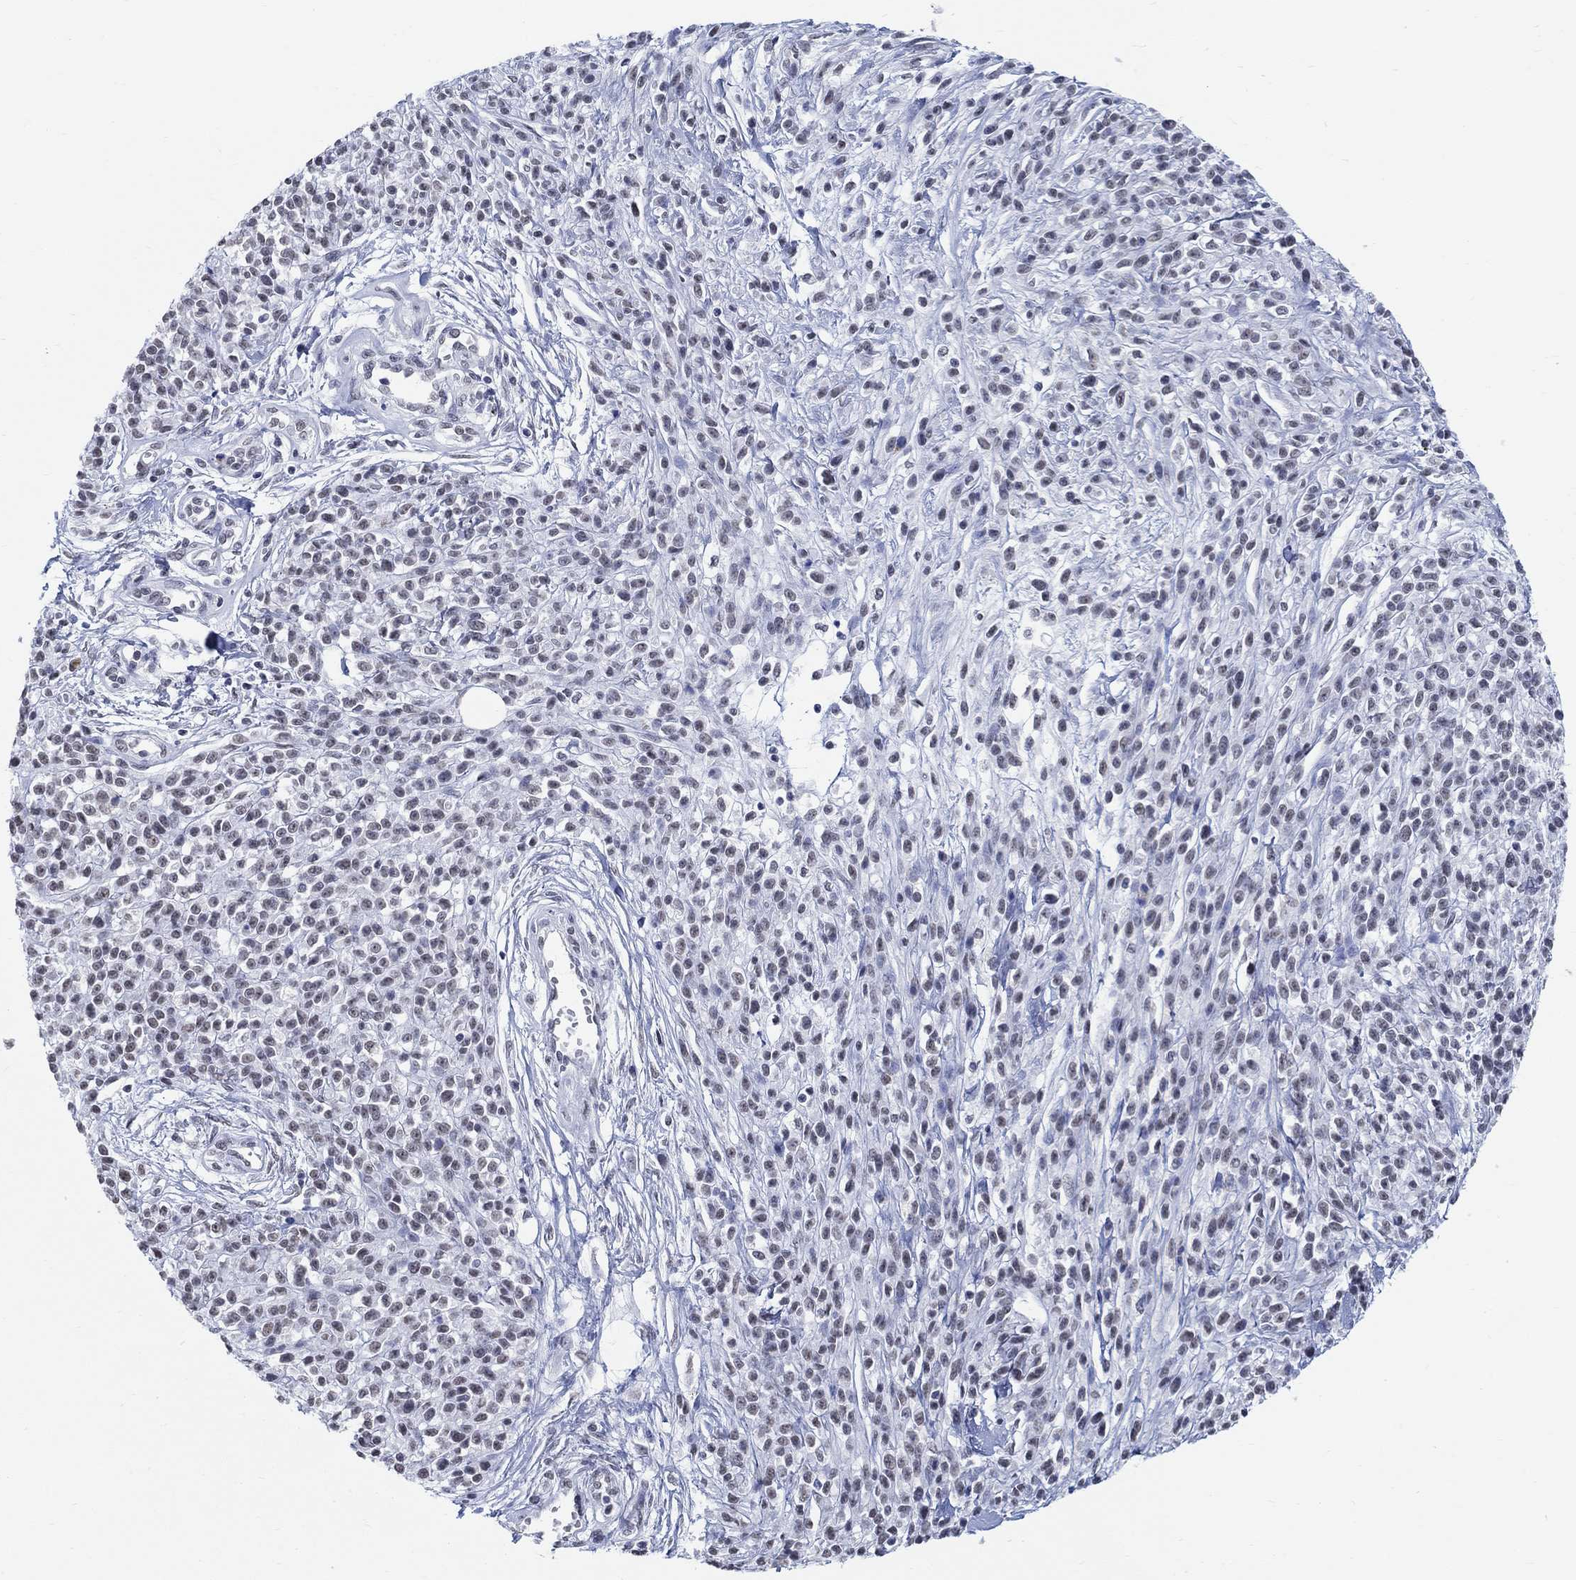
{"staining": {"intensity": "negative", "quantity": "none", "location": "none"}, "tissue": "melanoma", "cell_type": "Tumor cells", "image_type": "cancer", "snomed": [{"axis": "morphology", "description": "Malignant melanoma, NOS"}, {"axis": "topography", "description": "Skin"}, {"axis": "topography", "description": "Skin of trunk"}], "caption": "This is an IHC histopathology image of melanoma. There is no expression in tumor cells.", "gene": "ANKS1B", "patient": {"sex": "male", "age": 74}}